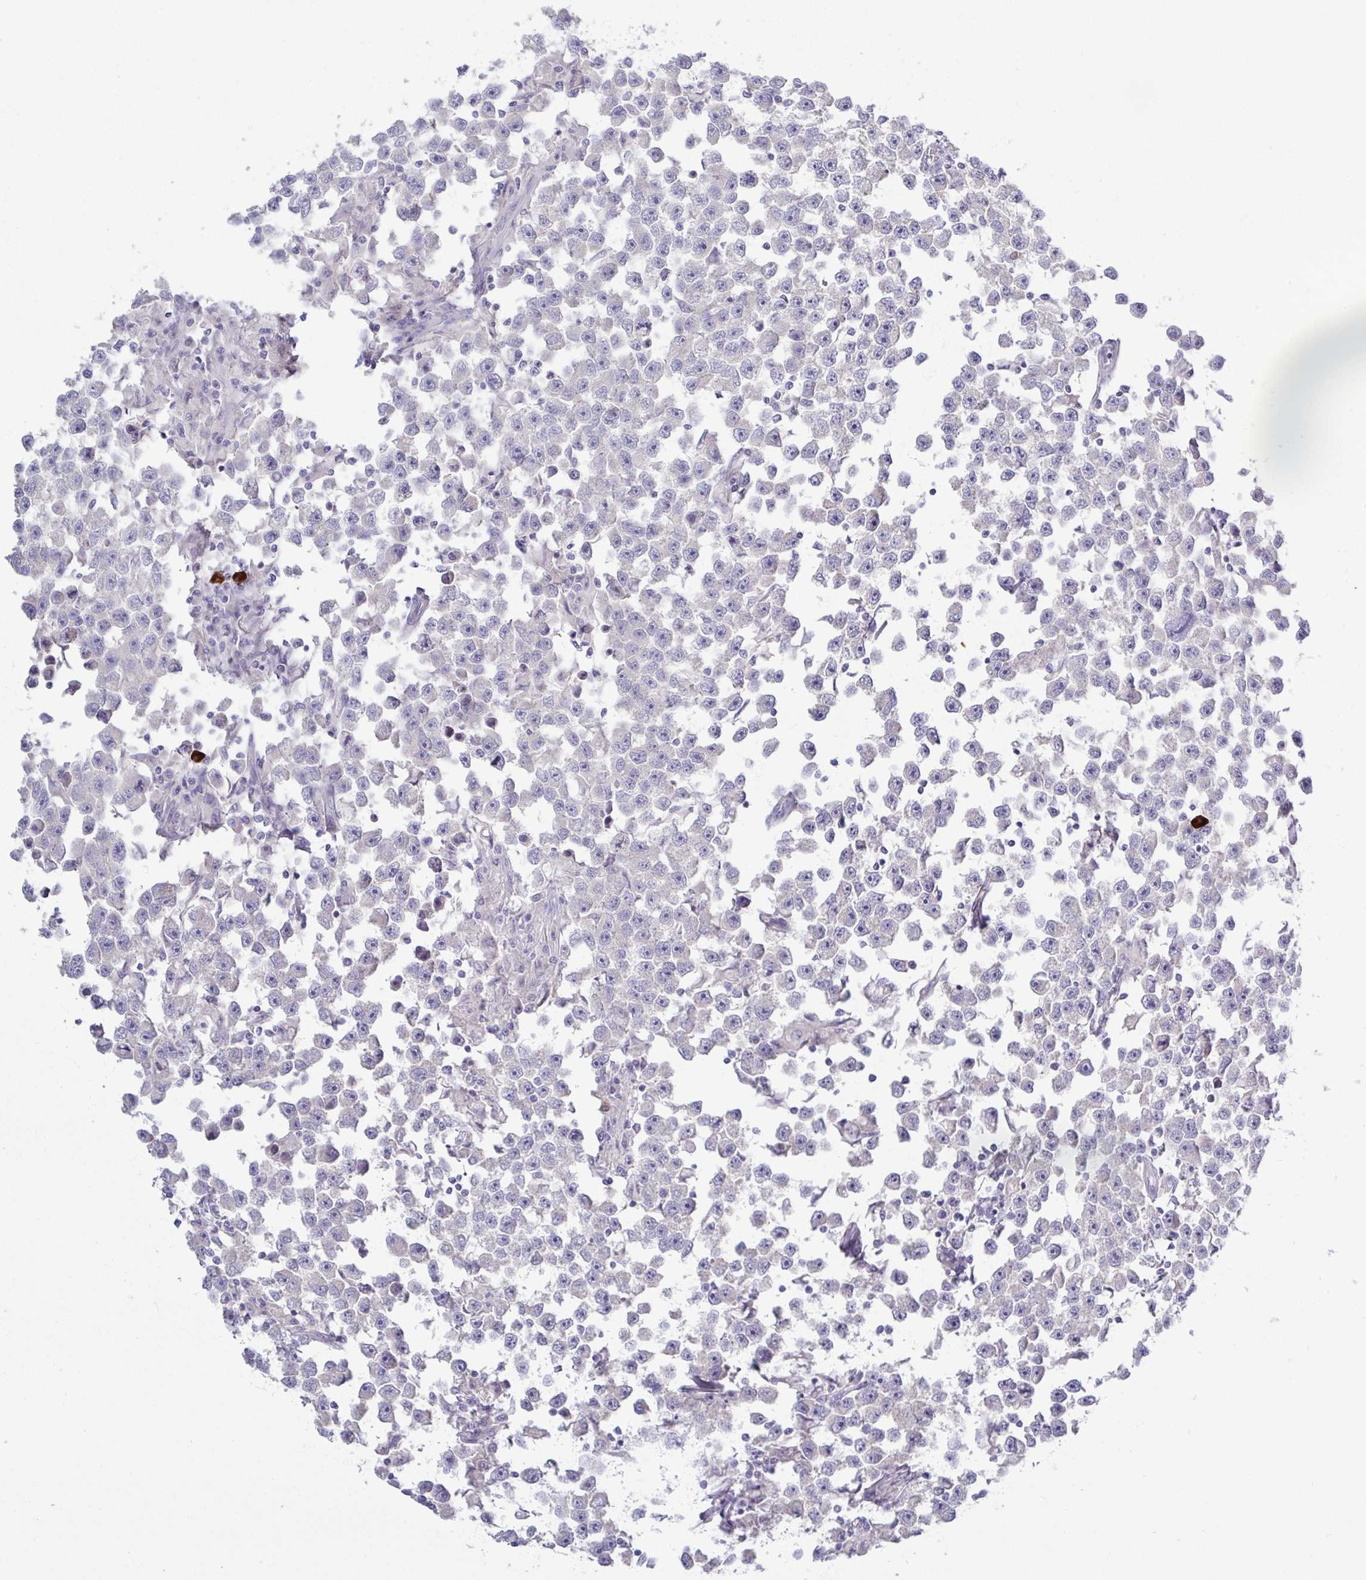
{"staining": {"intensity": "negative", "quantity": "none", "location": "none"}, "tissue": "testis cancer", "cell_type": "Tumor cells", "image_type": "cancer", "snomed": [{"axis": "morphology", "description": "Seminoma, NOS"}, {"axis": "topography", "description": "Testis"}], "caption": "High power microscopy micrograph of an IHC histopathology image of seminoma (testis), revealing no significant expression in tumor cells. (Stains: DAB (3,3'-diaminobenzidine) immunohistochemistry (IHC) with hematoxylin counter stain, Microscopy: brightfield microscopy at high magnification).", "gene": "MED11", "patient": {"sex": "male", "age": 33}}